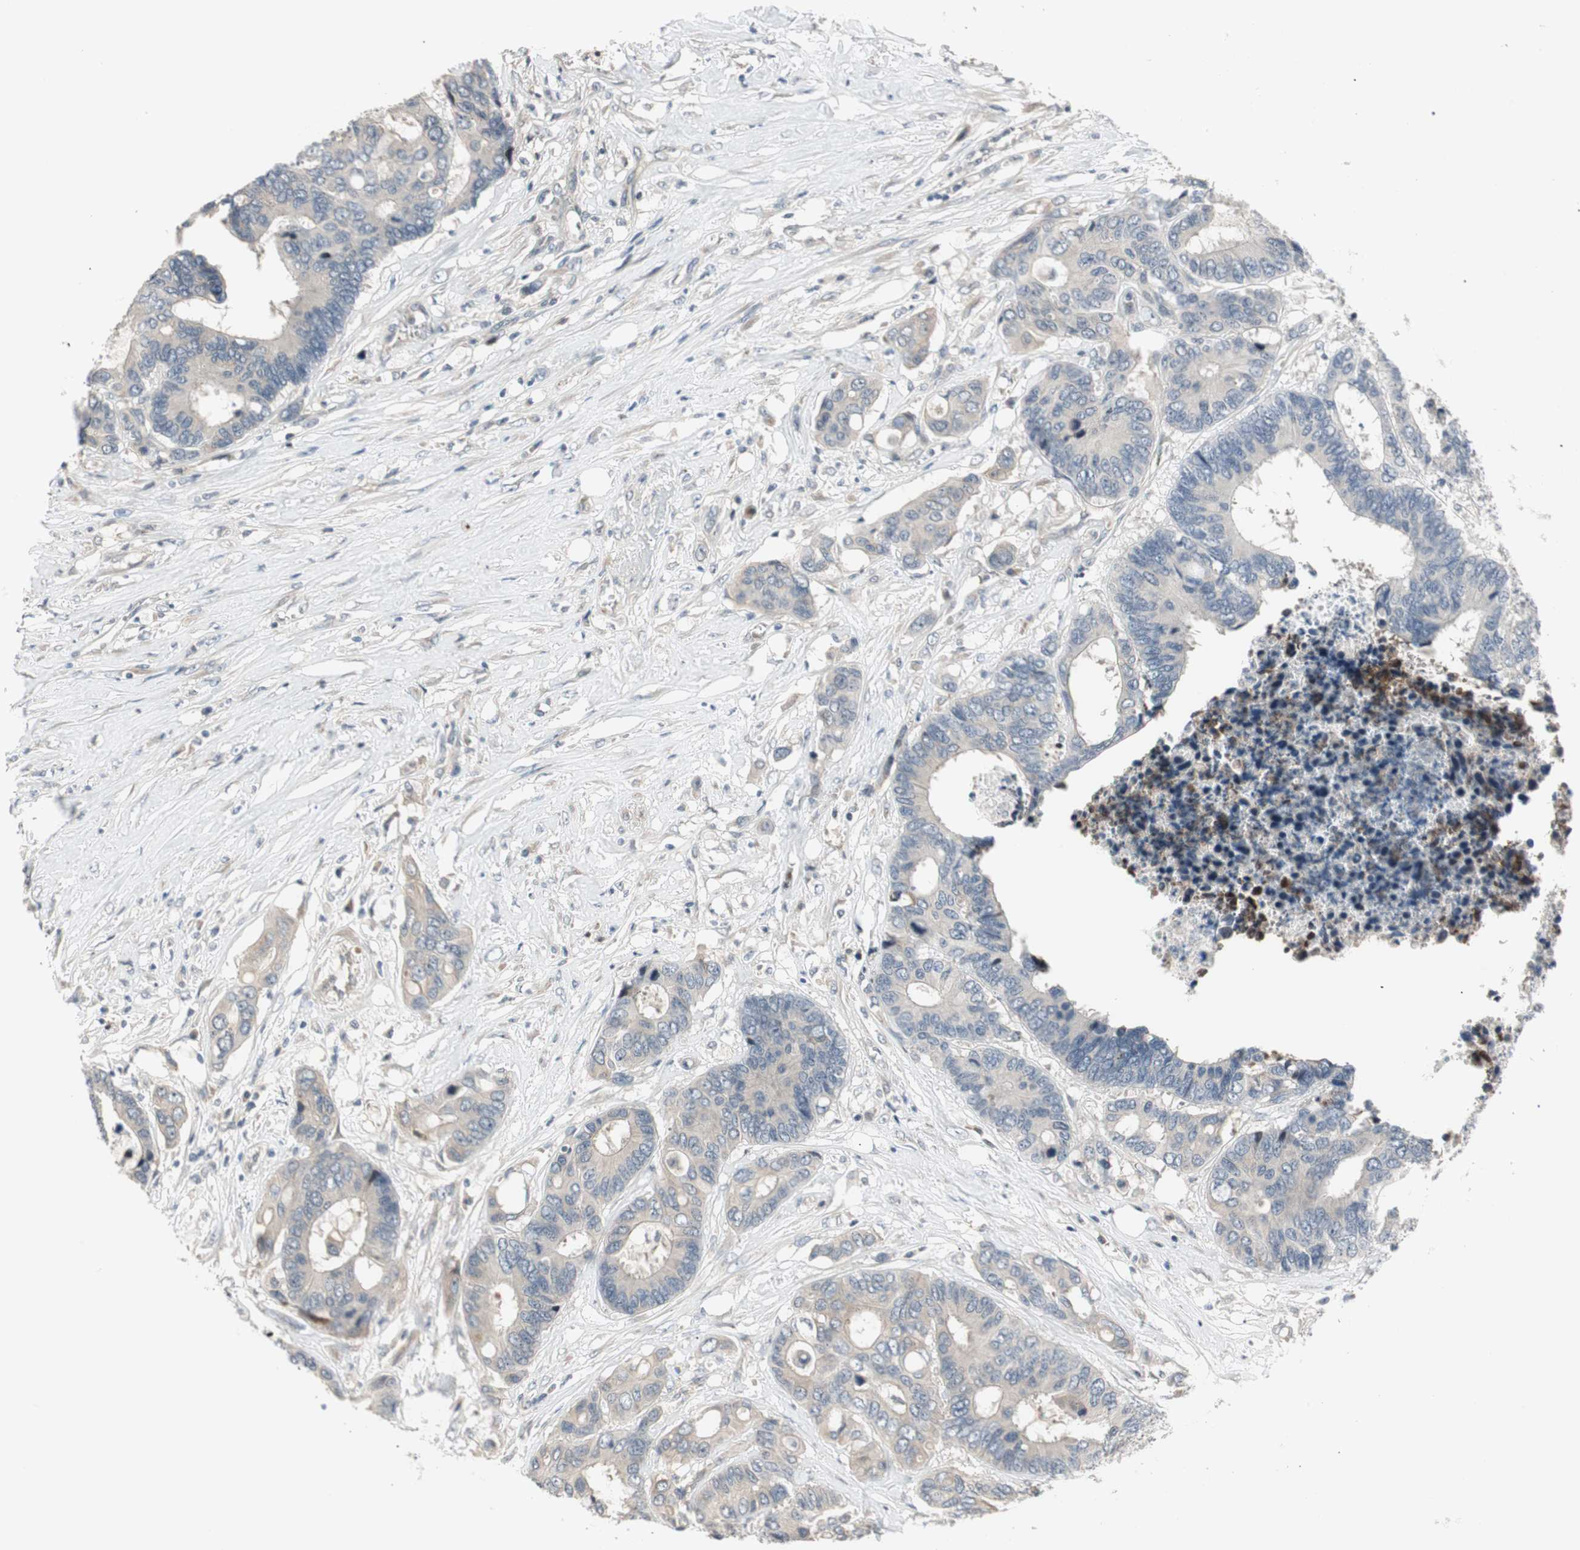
{"staining": {"intensity": "negative", "quantity": "none", "location": "none"}, "tissue": "colorectal cancer", "cell_type": "Tumor cells", "image_type": "cancer", "snomed": [{"axis": "morphology", "description": "Adenocarcinoma, NOS"}, {"axis": "topography", "description": "Rectum"}], "caption": "A micrograph of colorectal cancer (adenocarcinoma) stained for a protein displays no brown staining in tumor cells.", "gene": "CGRRF1", "patient": {"sex": "male", "age": 55}}